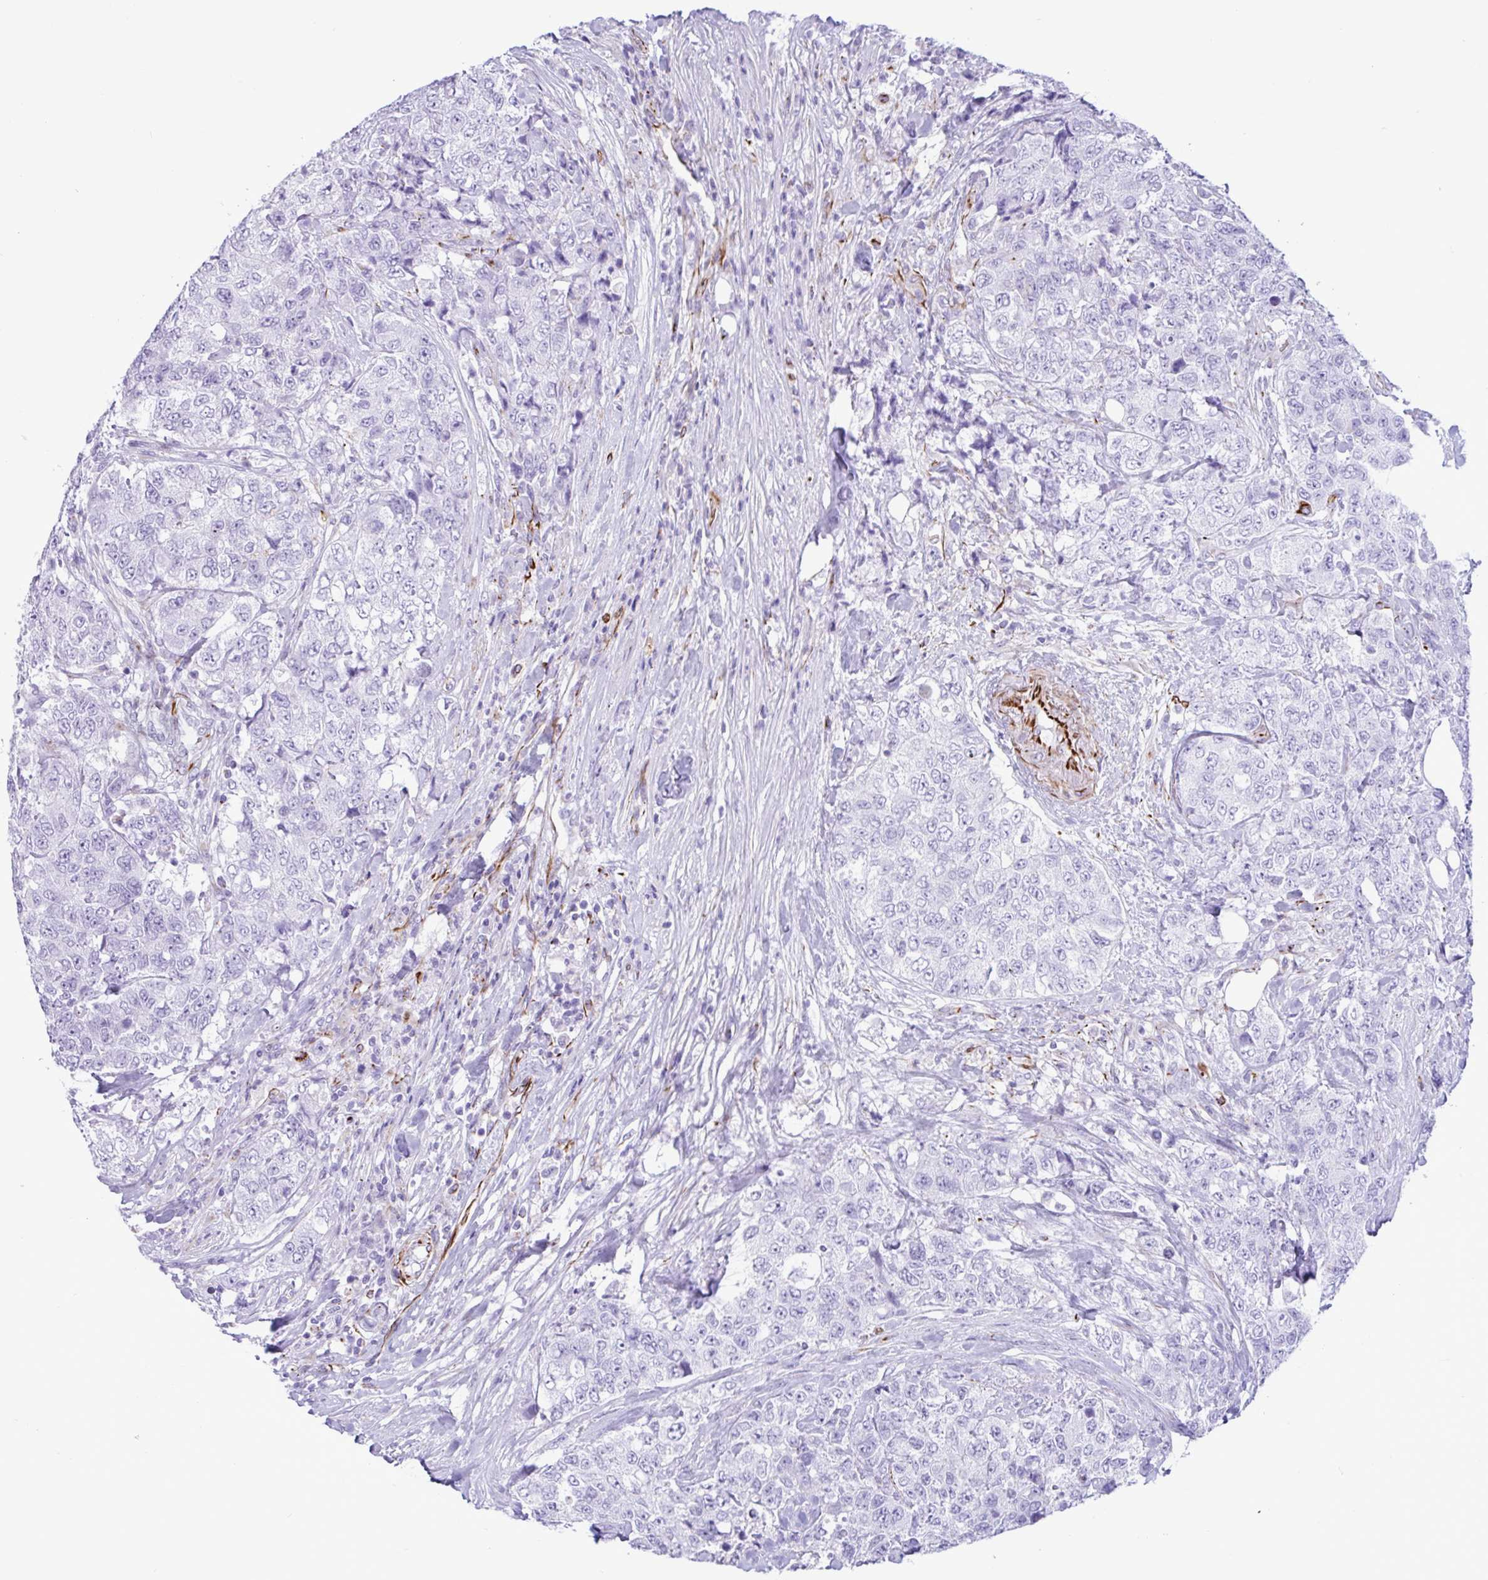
{"staining": {"intensity": "negative", "quantity": "none", "location": "none"}, "tissue": "urothelial cancer", "cell_type": "Tumor cells", "image_type": "cancer", "snomed": [{"axis": "morphology", "description": "Urothelial carcinoma, High grade"}, {"axis": "topography", "description": "Urinary bladder"}], "caption": "A histopathology image of high-grade urothelial carcinoma stained for a protein shows no brown staining in tumor cells.", "gene": "SMAD5", "patient": {"sex": "female", "age": 78}}